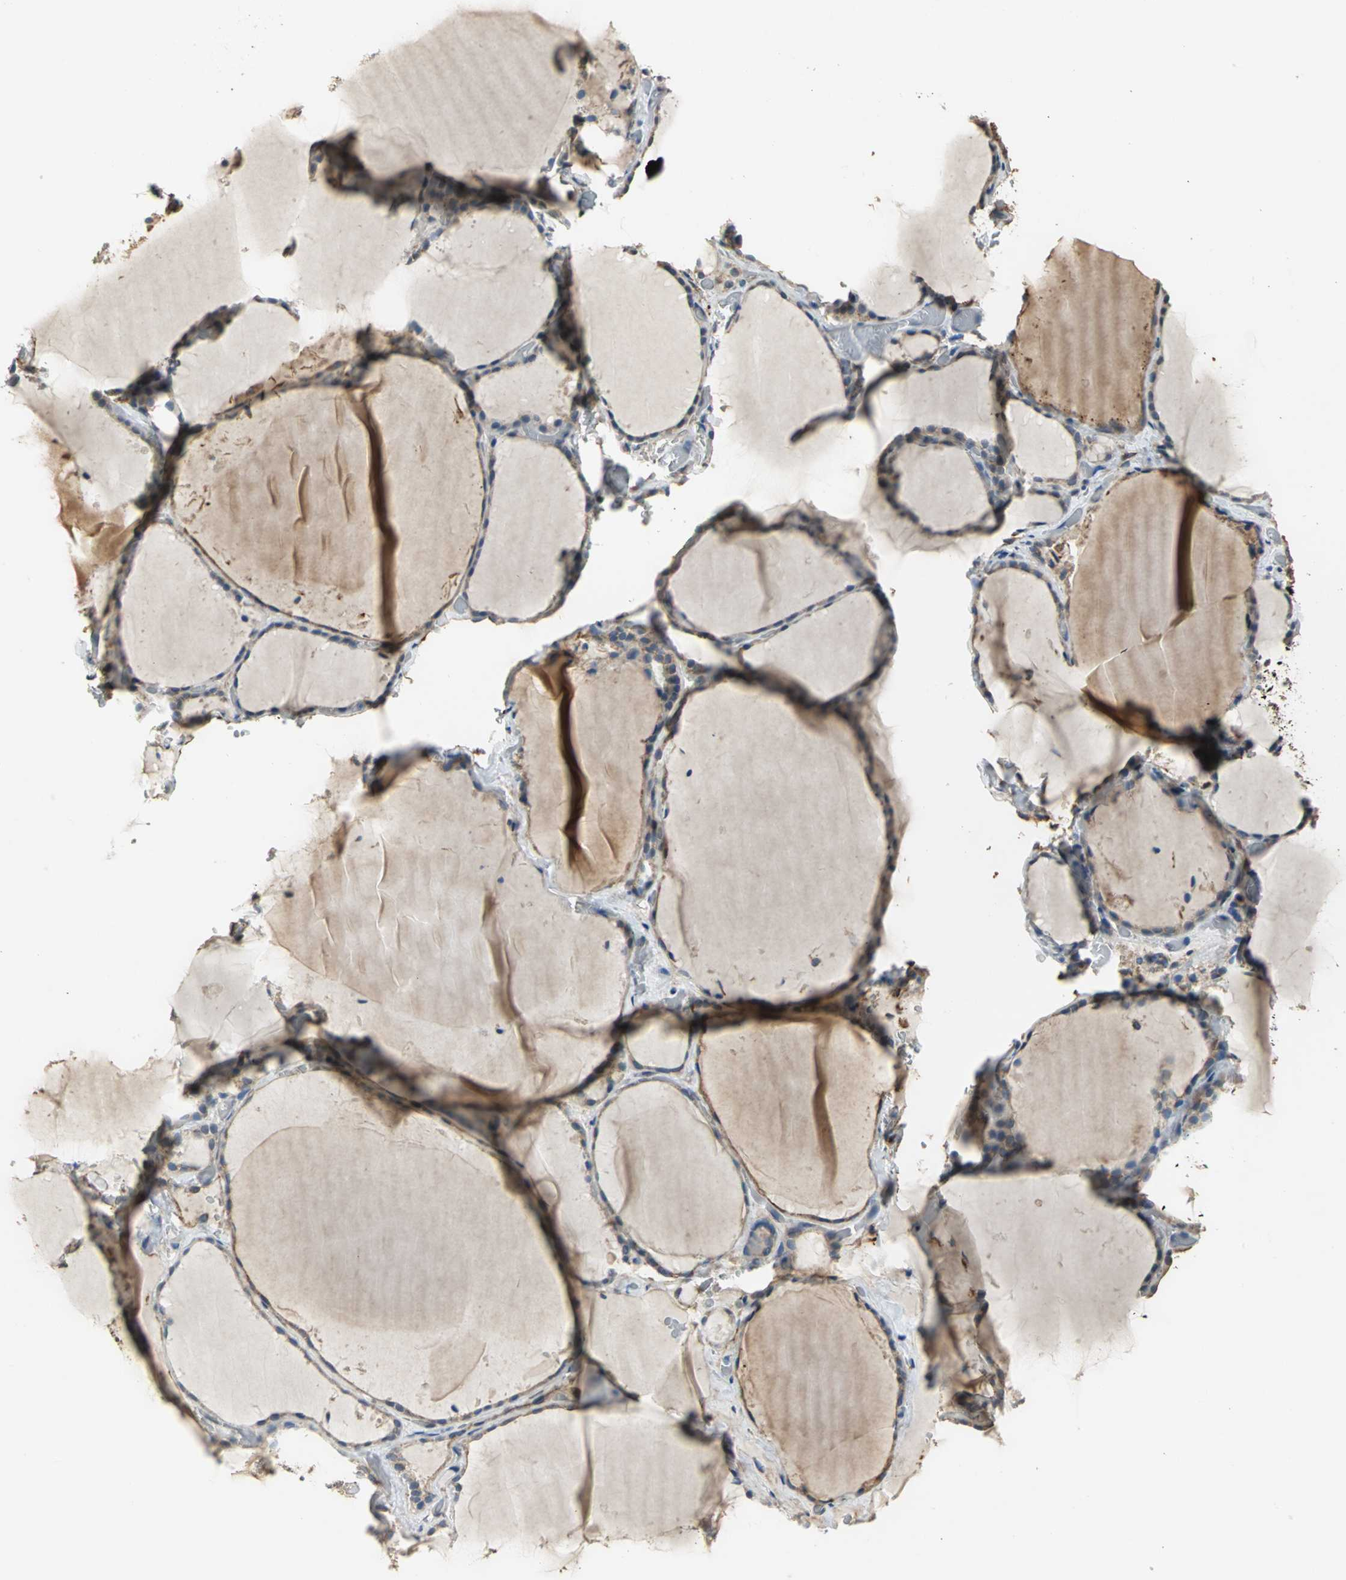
{"staining": {"intensity": "moderate", "quantity": ">75%", "location": "cytoplasmic/membranous"}, "tissue": "thyroid gland", "cell_type": "Glandular cells", "image_type": "normal", "snomed": [{"axis": "morphology", "description": "Normal tissue, NOS"}, {"axis": "topography", "description": "Thyroid gland"}], "caption": "Protein staining reveals moderate cytoplasmic/membranous expression in about >75% of glandular cells in benign thyroid gland. Nuclei are stained in blue.", "gene": "NDUFB5", "patient": {"sex": "female", "age": 22}}